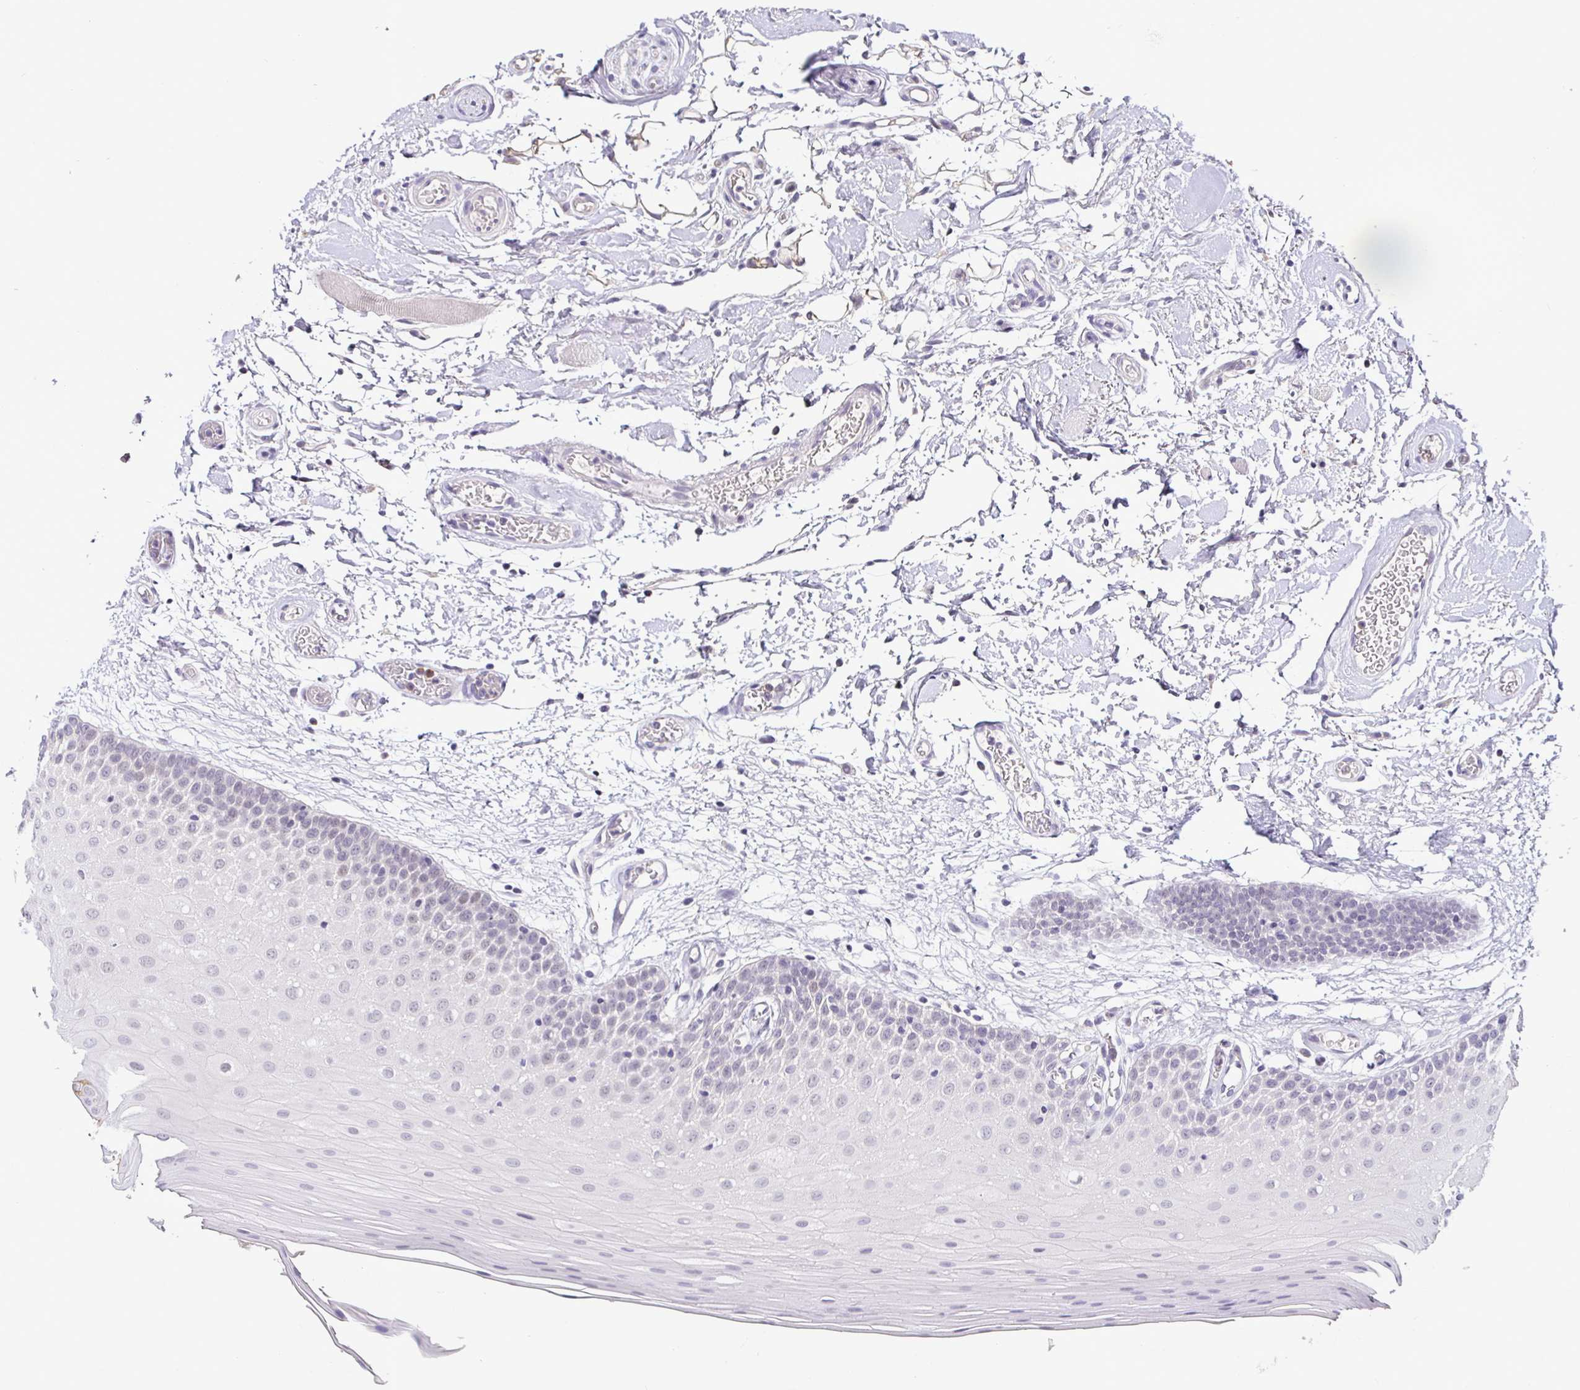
{"staining": {"intensity": "weak", "quantity": "25%-75%", "location": "nuclear"}, "tissue": "oral mucosa", "cell_type": "Squamous epithelial cells", "image_type": "normal", "snomed": [{"axis": "morphology", "description": "Normal tissue, NOS"}, {"axis": "morphology", "description": "Squamous cell carcinoma, NOS"}, {"axis": "topography", "description": "Oral tissue"}, {"axis": "topography", "description": "Tounge, NOS"}, {"axis": "topography", "description": "Head-Neck"}], "caption": "DAB immunohistochemical staining of normal human oral mucosa shows weak nuclear protein expression in about 25%-75% of squamous epithelial cells. (Stains: DAB (3,3'-diaminobenzidine) in brown, nuclei in blue, Microscopy: brightfield microscopy at high magnification).", "gene": "NUP188", "patient": {"sex": "male", "age": 62}}